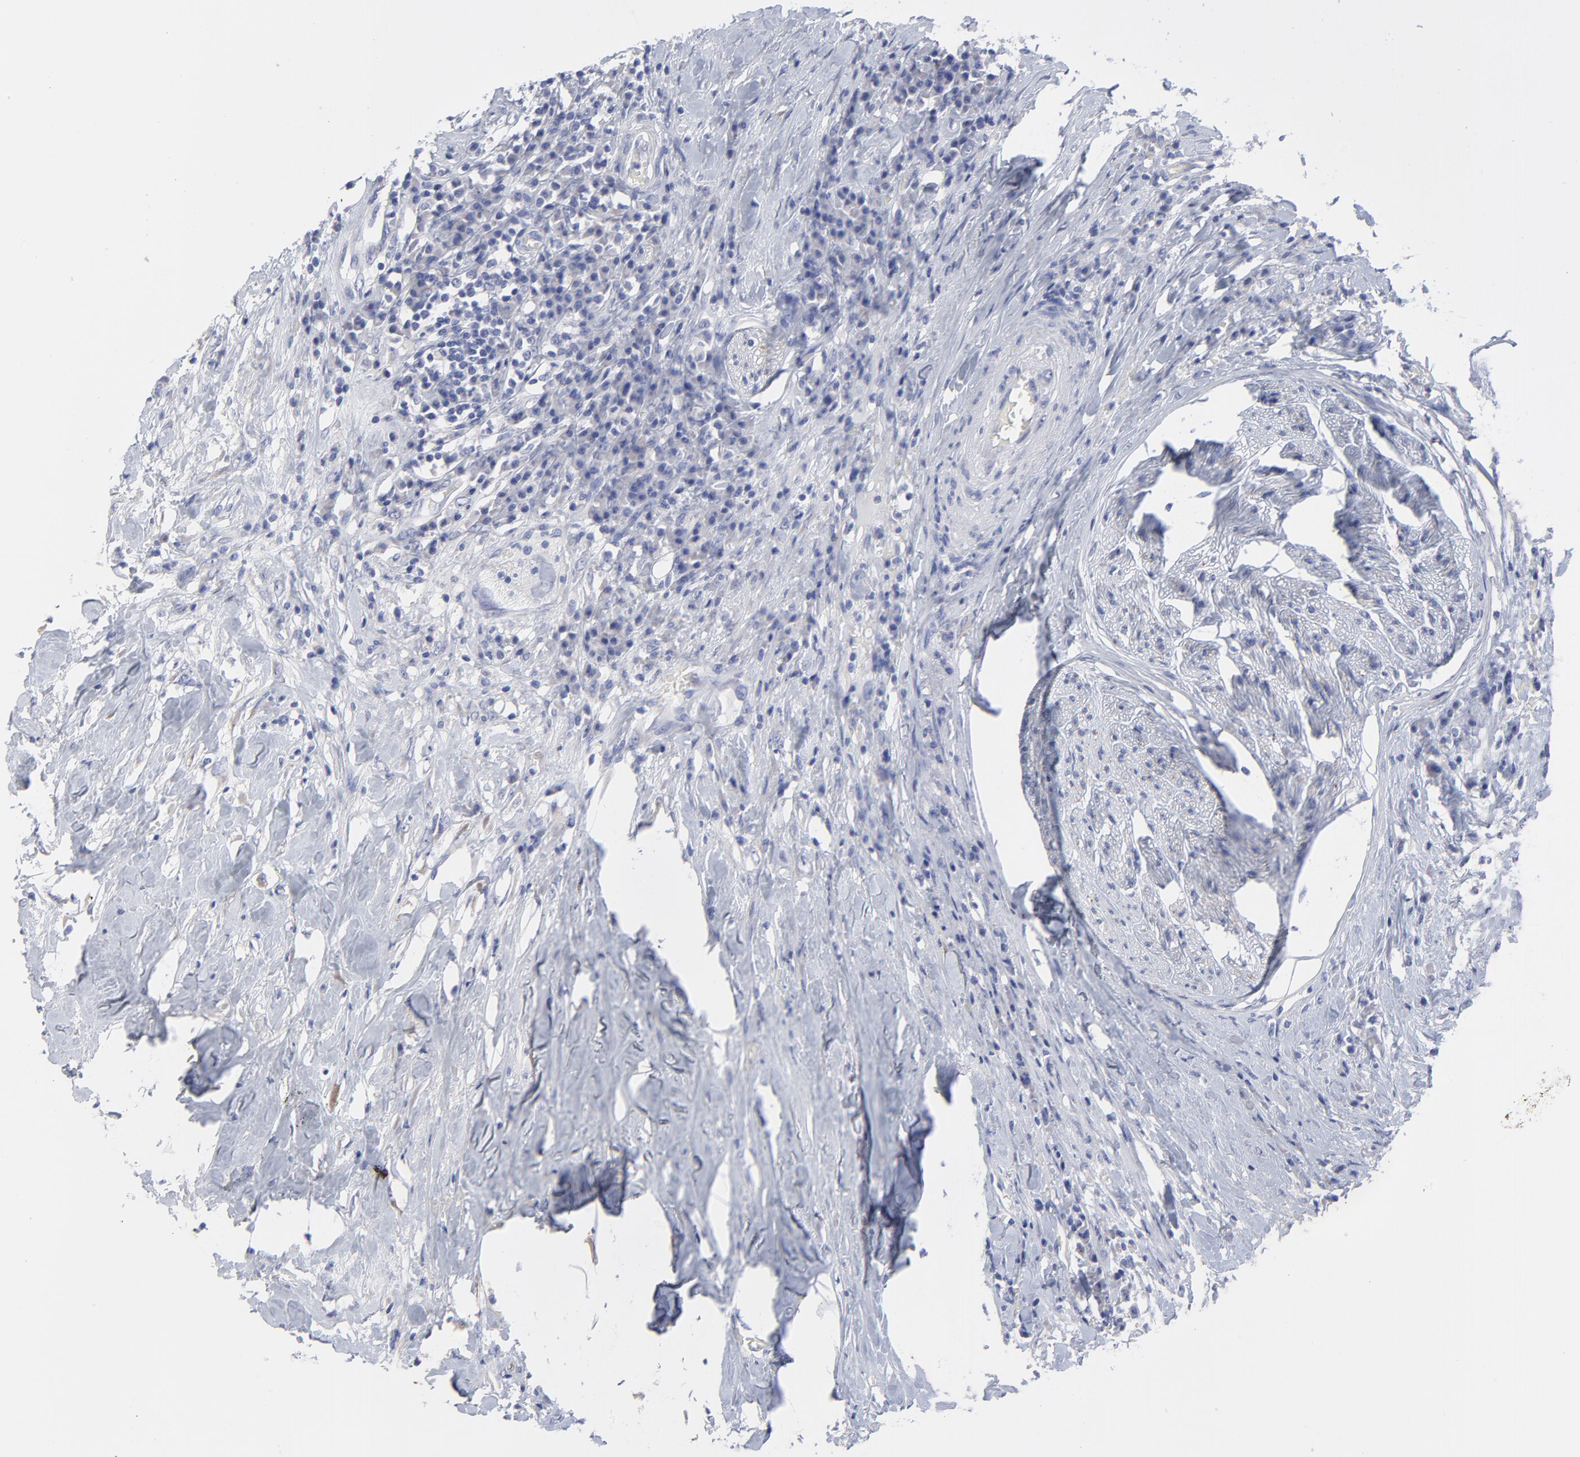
{"staining": {"intensity": "negative", "quantity": "none", "location": "none"}, "tissue": "colorectal cancer", "cell_type": "Tumor cells", "image_type": "cancer", "snomed": [{"axis": "morphology", "description": "Adenocarcinoma, NOS"}, {"axis": "topography", "description": "Rectum"}], "caption": "Immunohistochemistry (IHC) of human colorectal cancer exhibits no staining in tumor cells.", "gene": "DUSP9", "patient": {"sex": "male", "age": 55}}